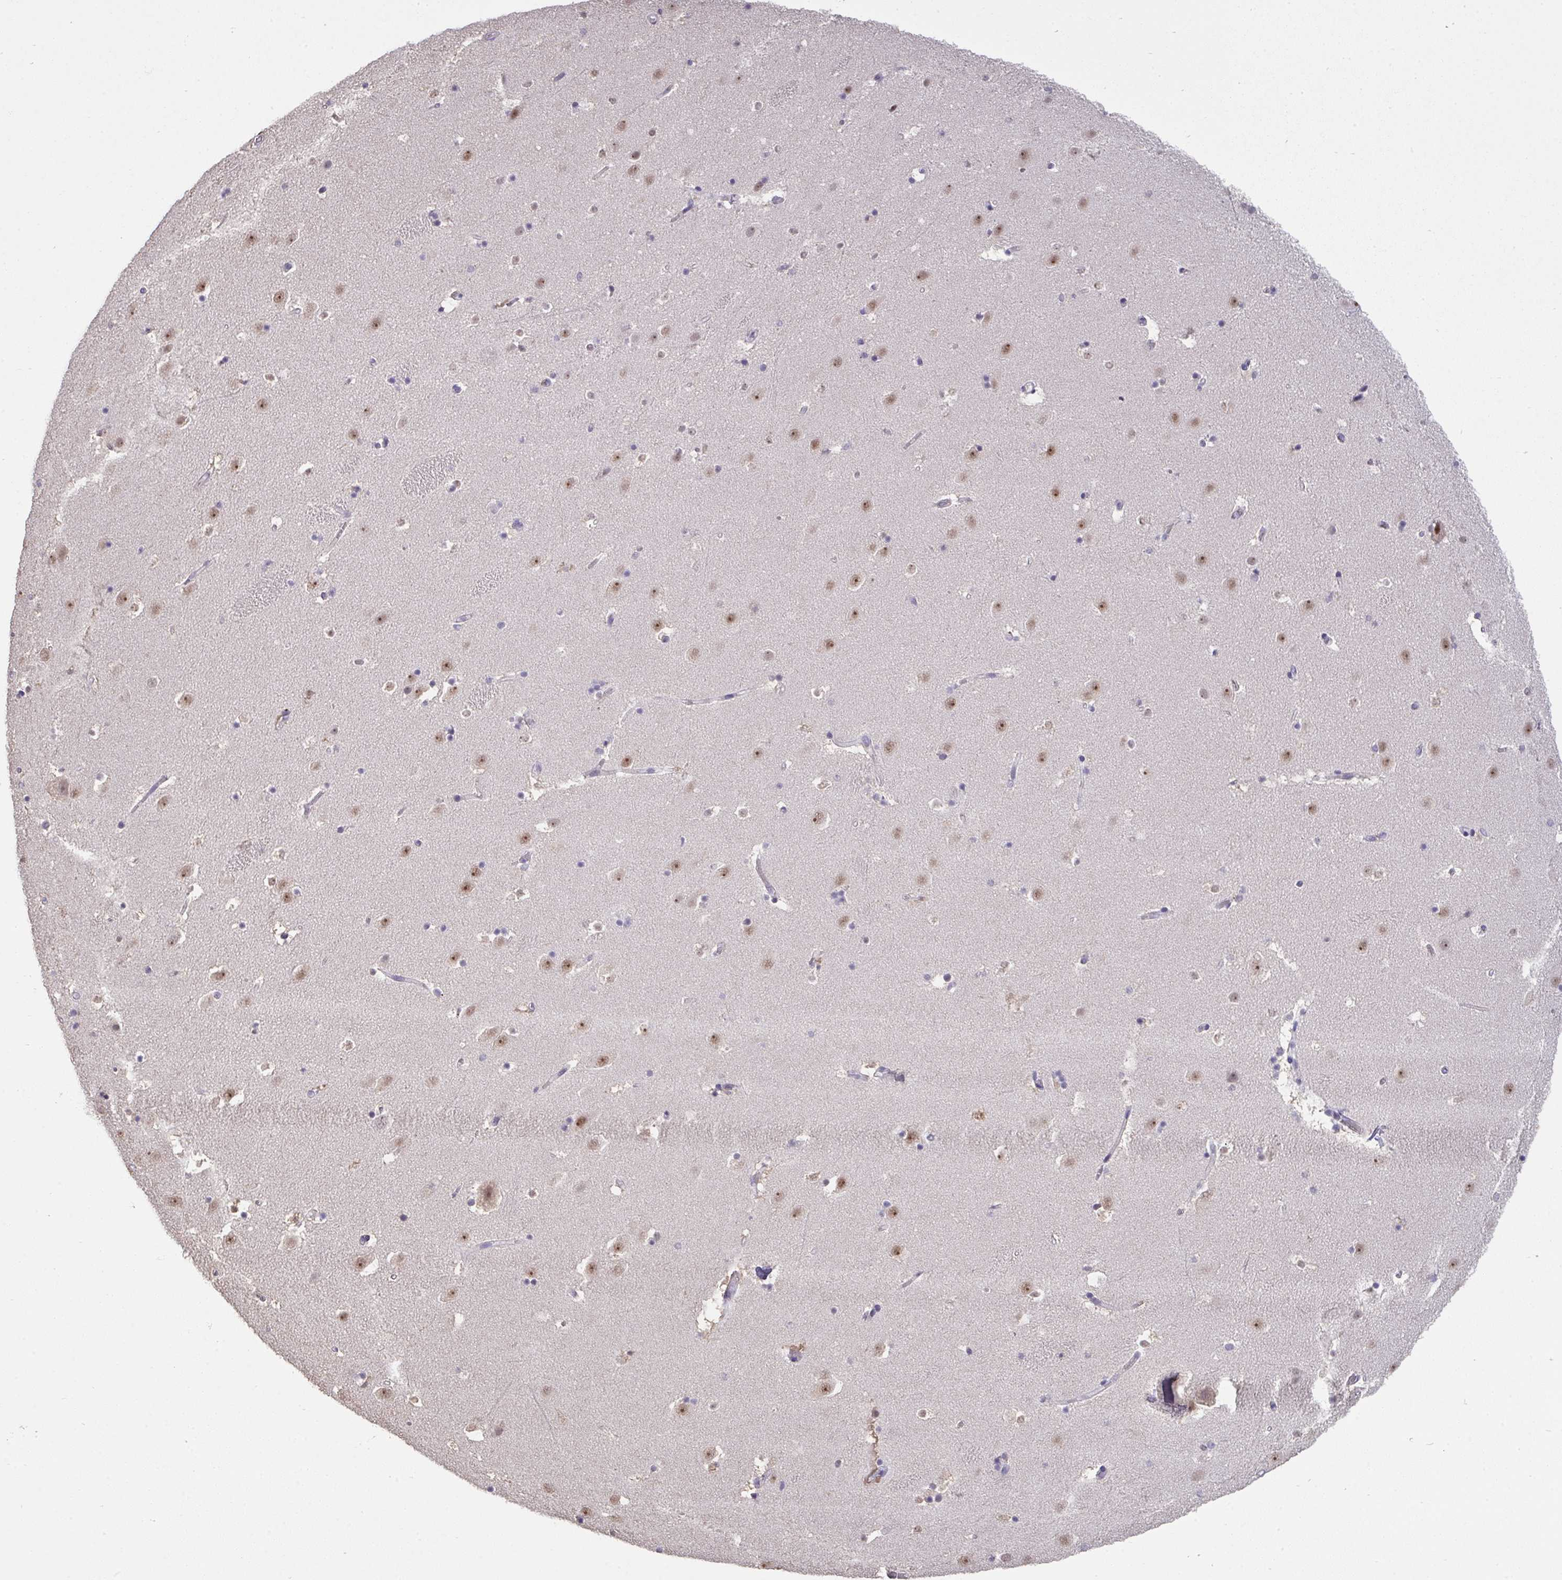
{"staining": {"intensity": "negative", "quantity": "none", "location": "none"}, "tissue": "caudate", "cell_type": "Glial cells", "image_type": "normal", "snomed": [{"axis": "morphology", "description": "Normal tissue, NOS"}, {"axis": "topography", "description": "Lateral ventricle wall"}], "caption": "The image shows no significant positivity in glial cells of caudate.", "gene": "SENP3", "patient": {"sex": "male", "age": 37}}